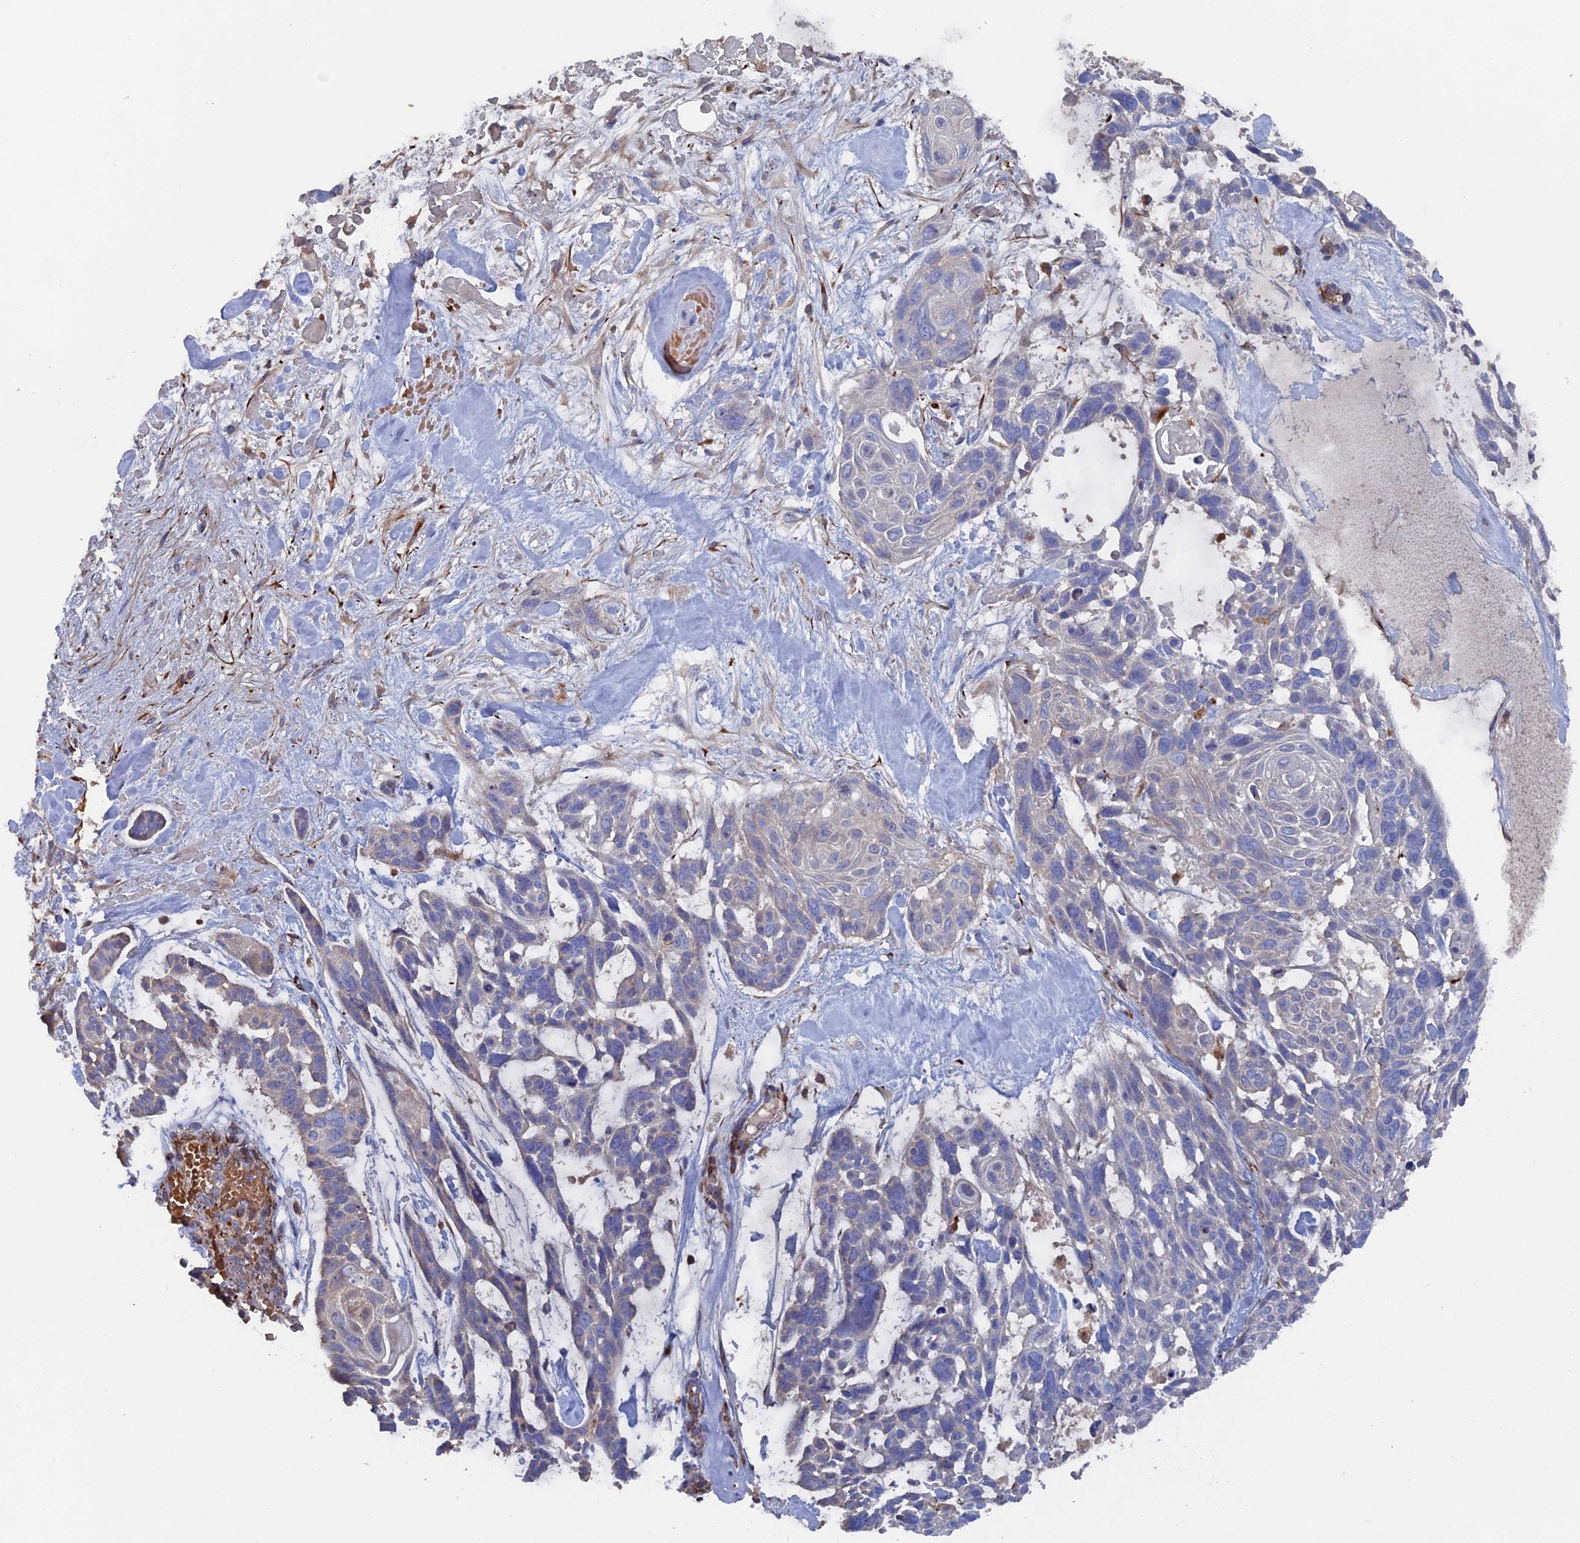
{"staining": {"intensity": "negative", "quantity": "none", "location": "none"}, "tissue": "skin cancer", "cell_type": "Tumor cells", "image_type": "cancer", "snomed": [{"axis": "morphology", "description": "Basal cell carcinoma"}, {"axis": "topography", "description": "Skin"}], "caption": "Immunohistochemistry (IHC) micrograph of neoplastic tissue: skin cancer (basal cell carcinoma) stained with DAB demonstrates no significant protein staining in tumor cells.", "gene": "SMG9", "patient": {"sex": "male", "age": 88}}